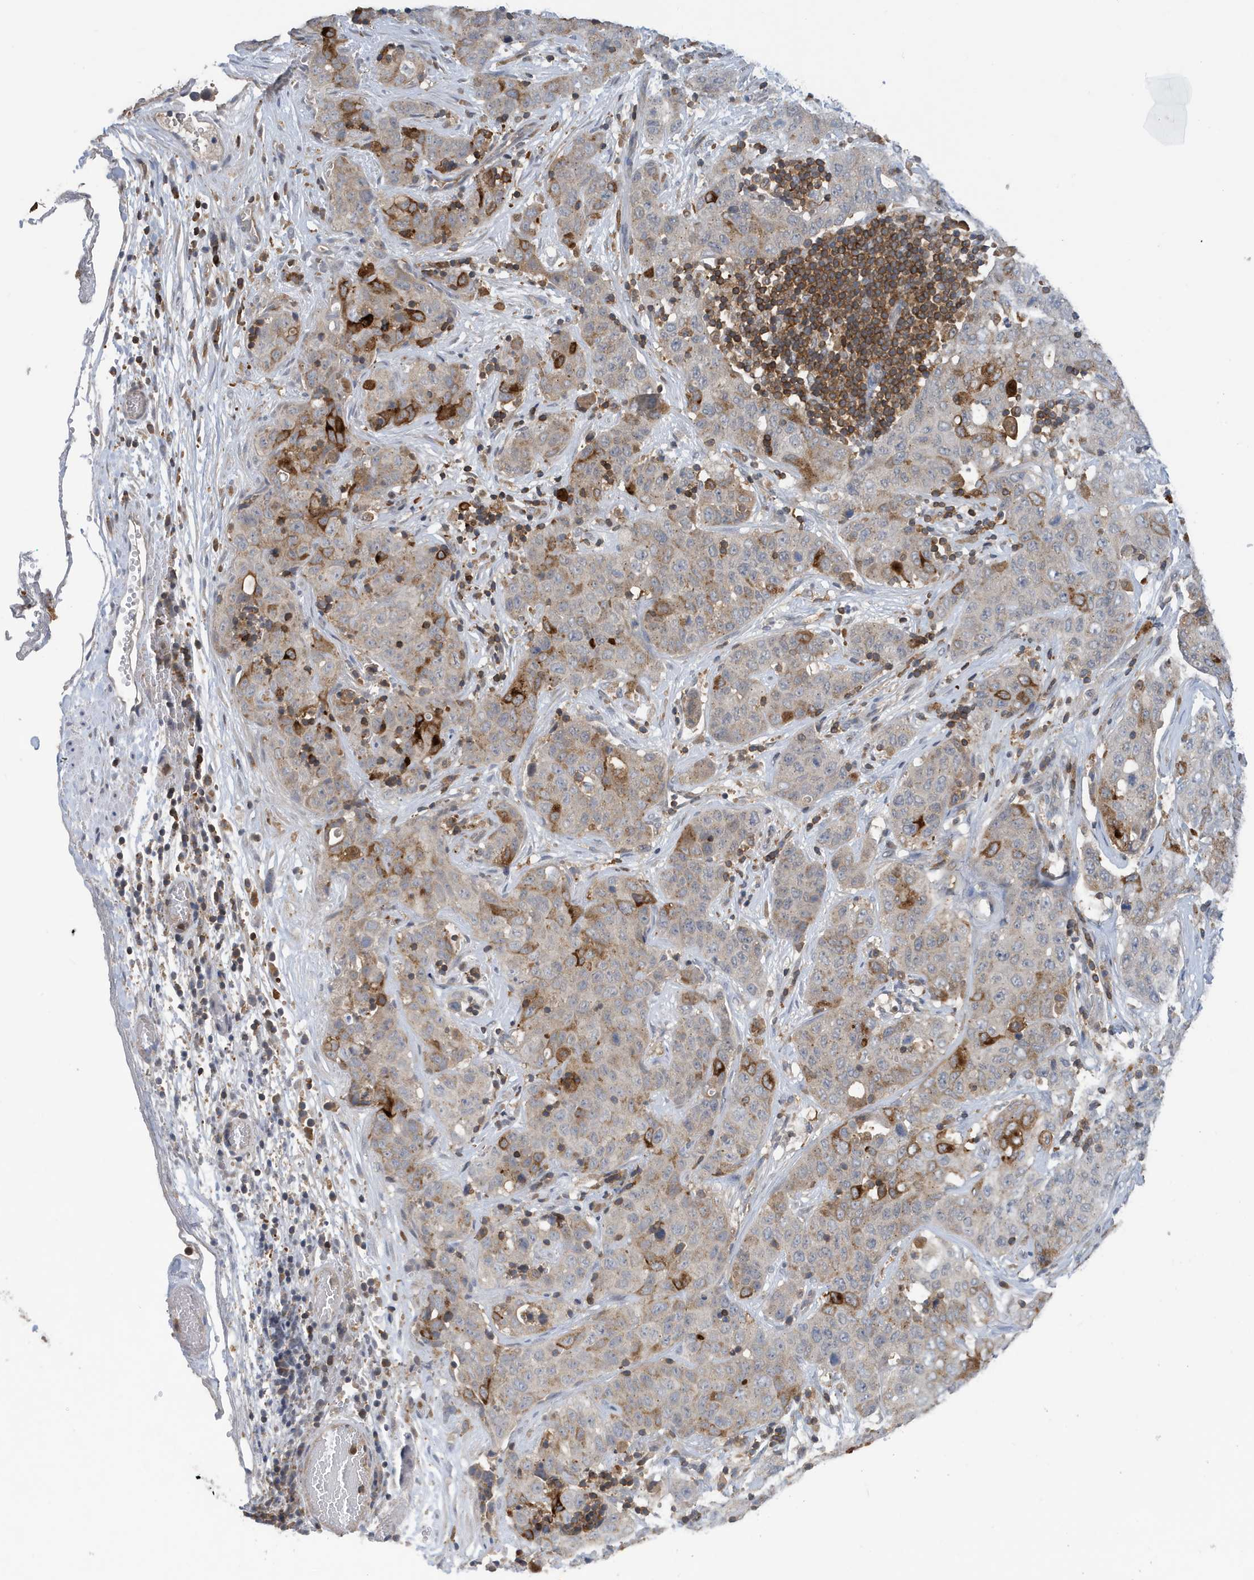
{"staining": {"intensity": "moderate", "quantity": "<25%", "location": "cytoplasmic/membranous"}, "tissue": "stomach cancer", "cell_type": "Tumor cells", "image_type": "cancer", "snomed": [{"axis": "morphology", "description": "Normal tissue, NOS"}, {"axis": "morphology", "description": "Adenocarcinoma, NOS"}, {"axis": "topography", "description": "Lymph node"}, {"axis": "topography", "description": "Stomach"}], "caption": "Stomach cancer (adenocarcinoma) stained with DAB IHC demonstrates low levels of moderate cytoplasmic/membranous staining in about <25% of tumor cells.", "gene": "NSUN3", "patient": {"sex": "male", "age": 48}}